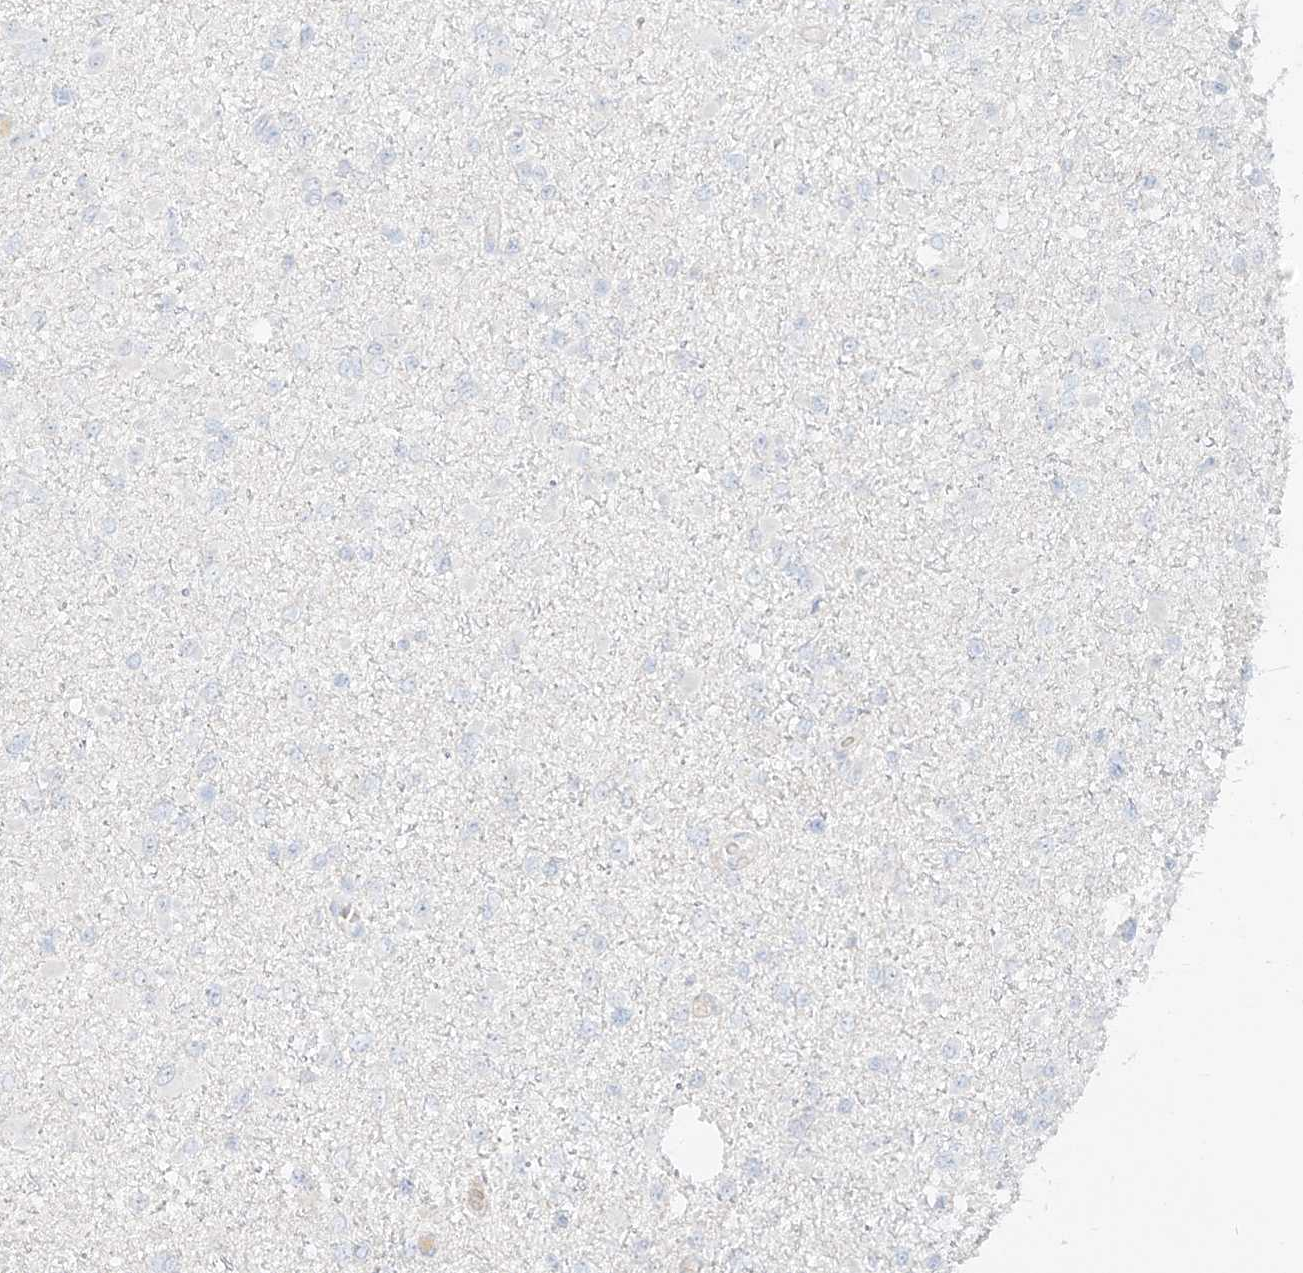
{"staining": {"intensity": "negative", "quantity": "none", "location": "none"}, "tissue": "glioma", "cell_type": "Tumor cells", "image_type": "cancer", "snomed": [{"axis": "morphology", "description": "Glioma, malignant, Low grade"}, {"axis": "topography", "description": "Brain"}], "caption": "The photomicrograph reveals no staining of tumor cells in glioma.", "gene": "ZBTB41", "patient": {"sex": "female", "age": 22}}